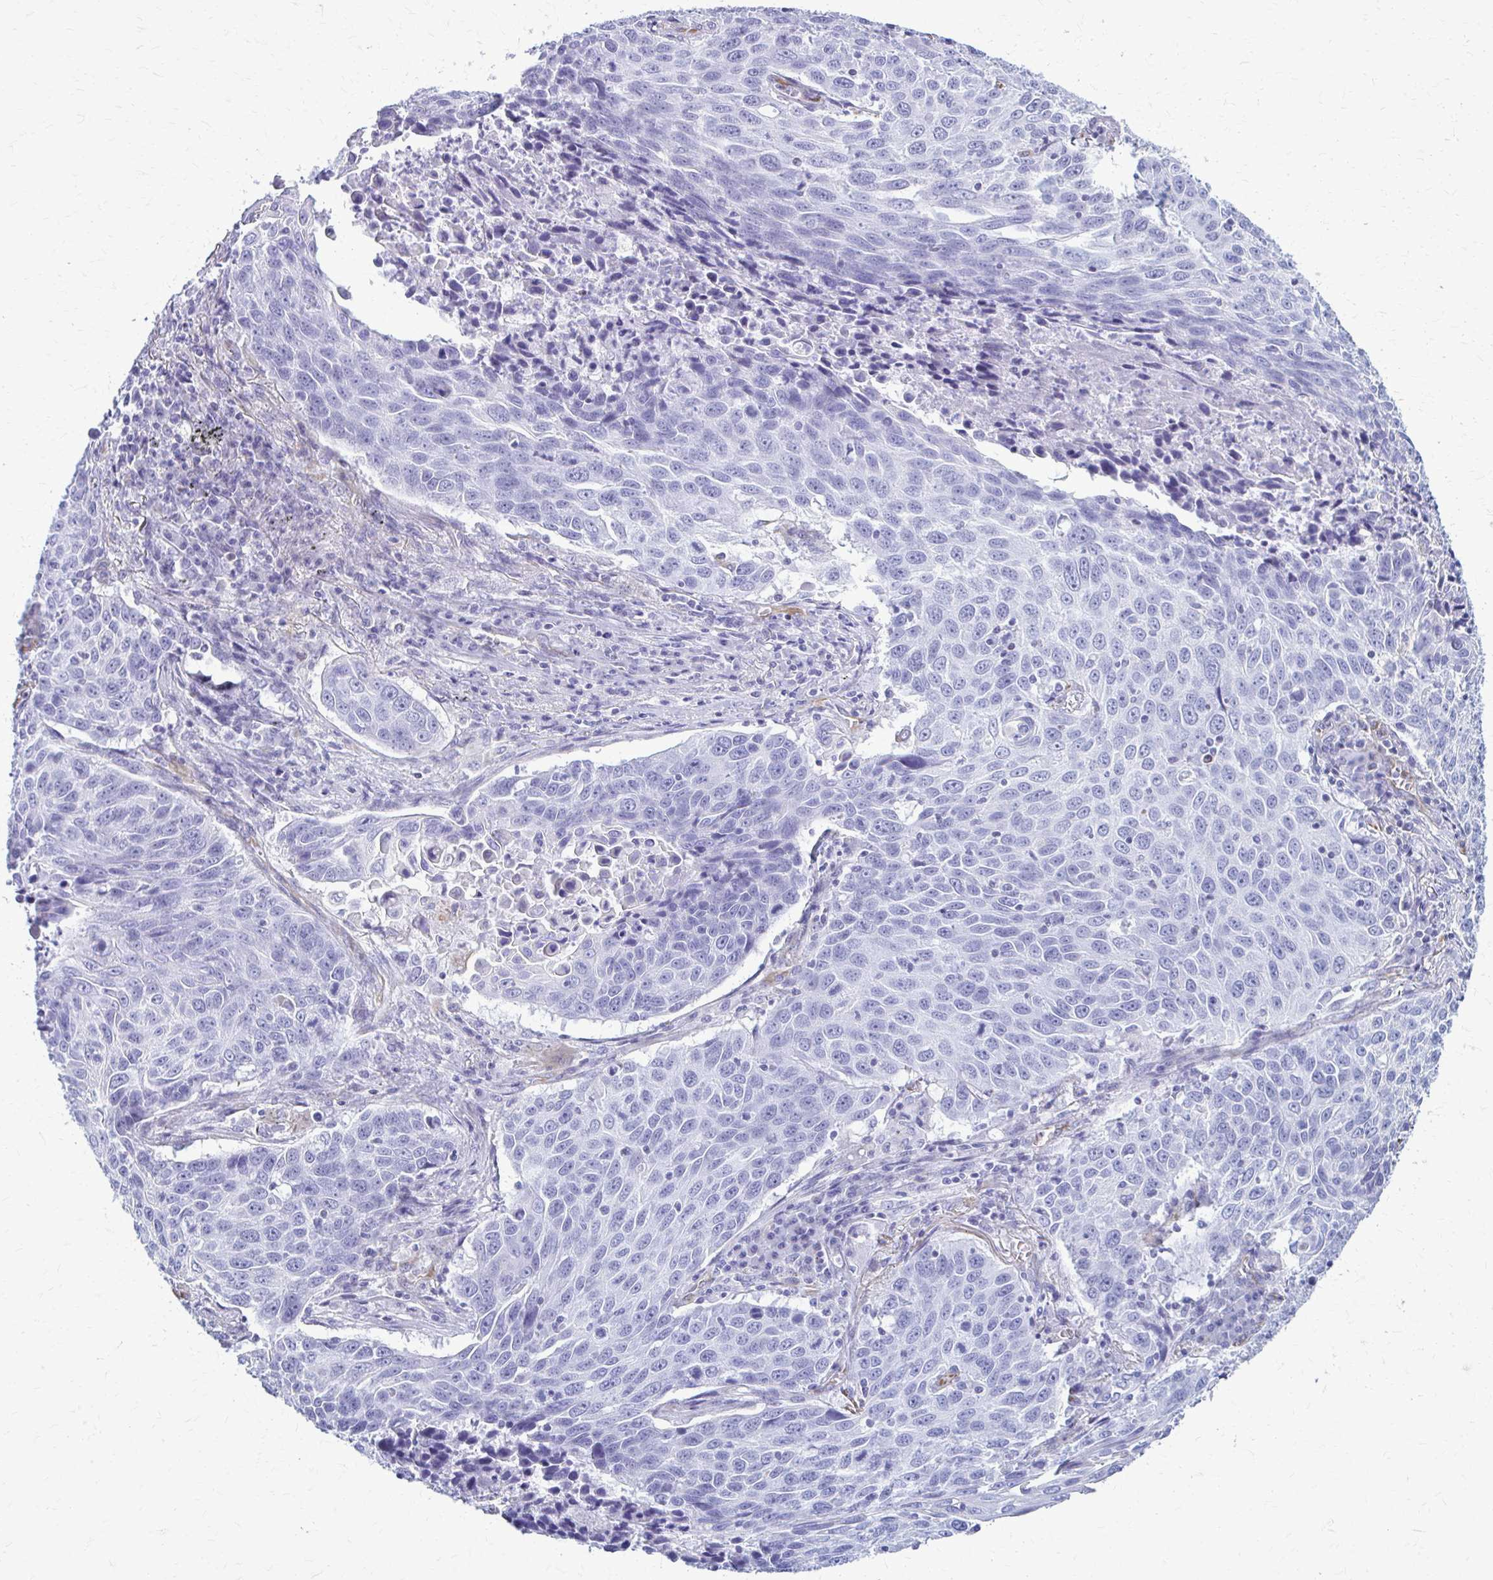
{"staining": {"intensity": "negative", "quantity": "none", "location": "none"}, "tissue": "lung cancer", "cell_type": "Tumor cells", "image_type": "cancer", "snomed": [{"axis": "morphology", "description": "Squamous cell carcinoma, NOS"}, {"axis": "topography", "description": "Lung"}], "caption": "There is no significant positivity in tumor cells of lung cancer. (Immunohistochemistry (ihc), brightfield microscopy, high magnification).", "gene": "GFAP", "patient": {"sex": "male", "age": 78}}